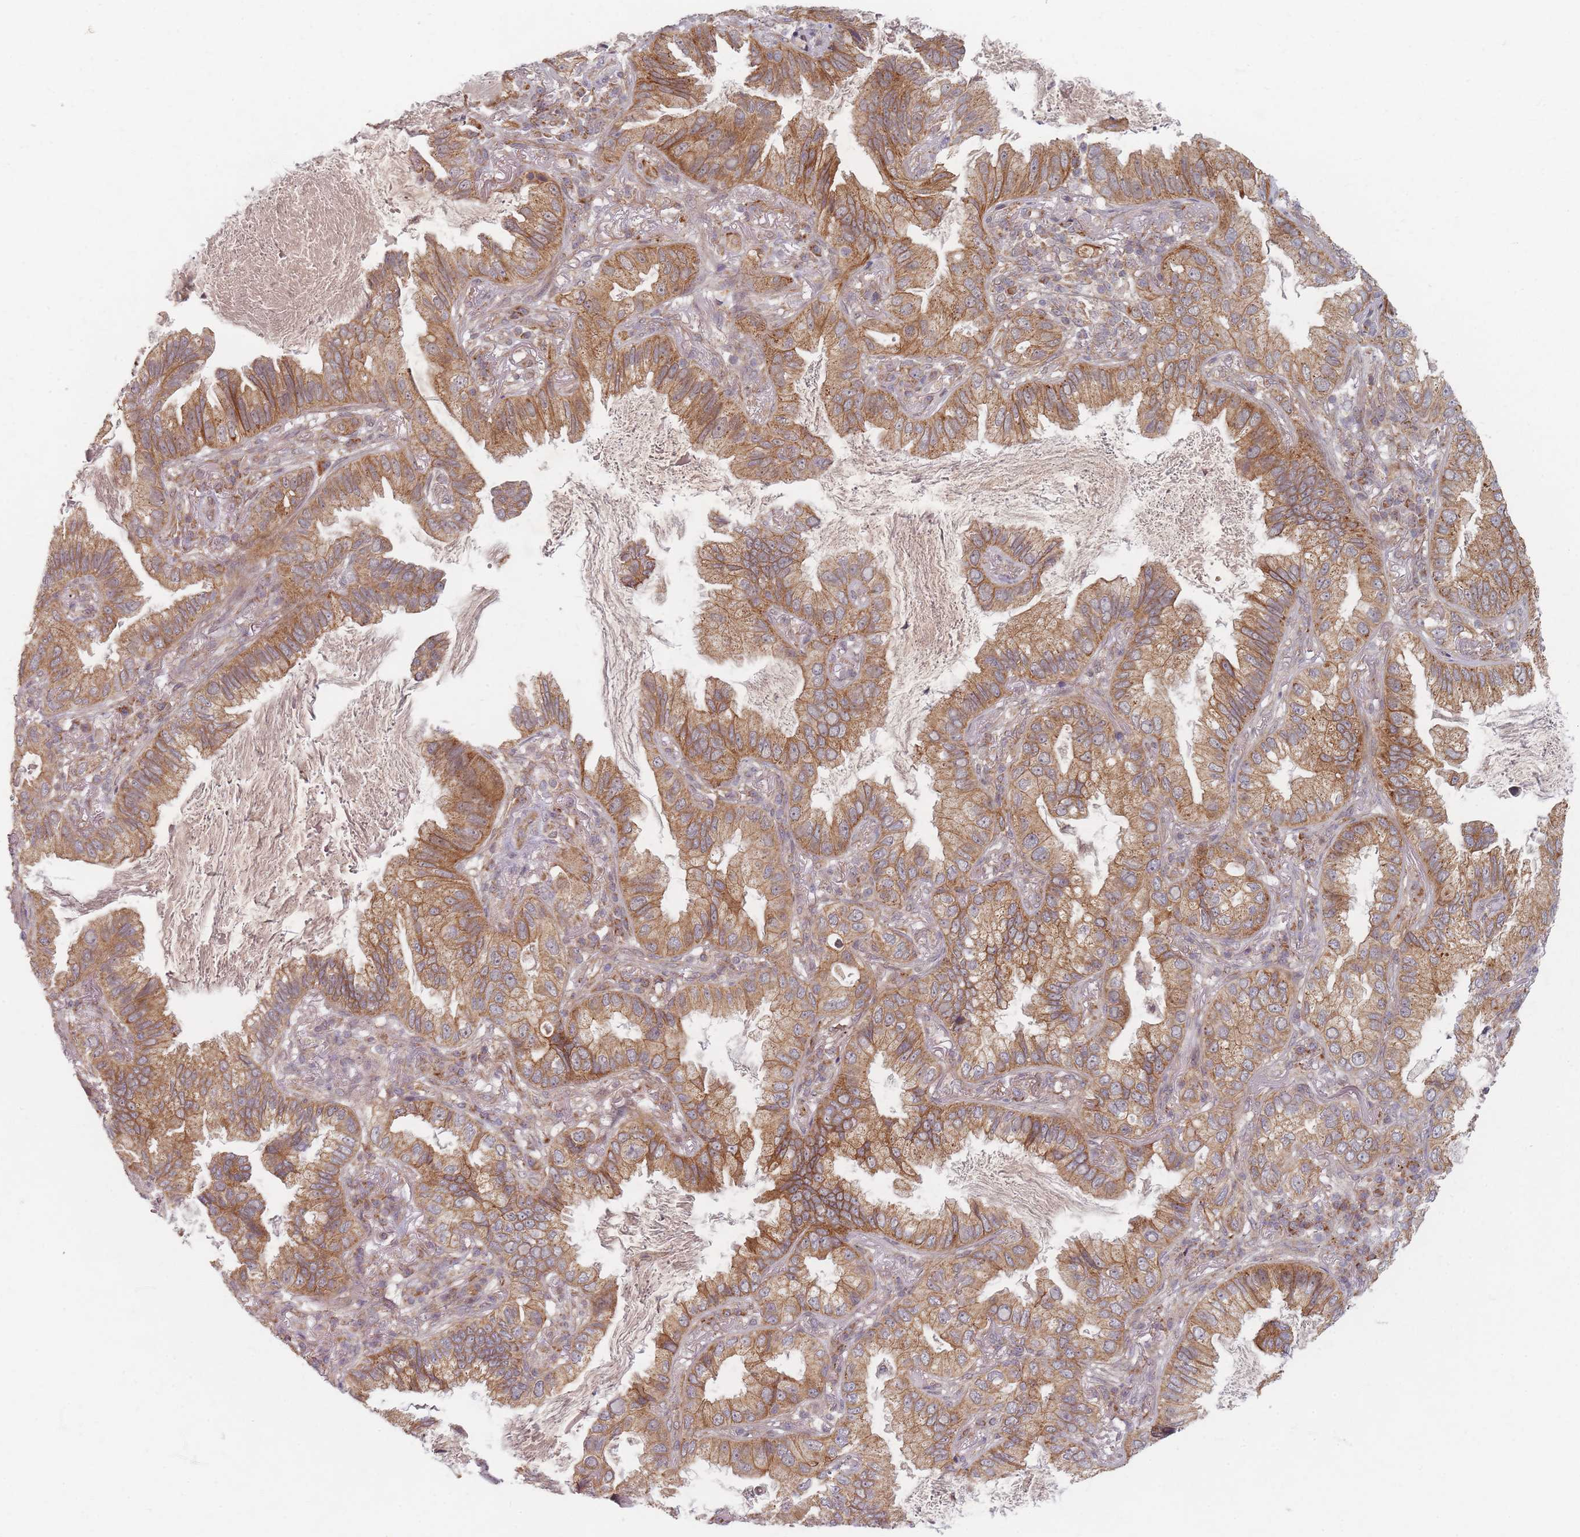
{"staining": {"intensity": "moderate", "quantity": ">75%", "location": "cytoplasmic/membranous"}, "tissue": "lung cancer", "cell_type": "Tumor cells", "image_type": "cancer", "snomed": [{"axis": "morphology", "description": "Adenocarcinoma, NOS"}, {"axis": "topography", "description": "Lung"}], "caption": "Immunohistochemical staining of human lung cancer (adenocarcinoma) reveals medium levels of moderate cytoplasmic/membranous expression in approximately >75% of tumor cells. Immunohistochemistry (ihc) stains the protein in brown and the nuclei are stained blue.", "gene": "RADX", "patient": {"sex": "female", "age": 69}}